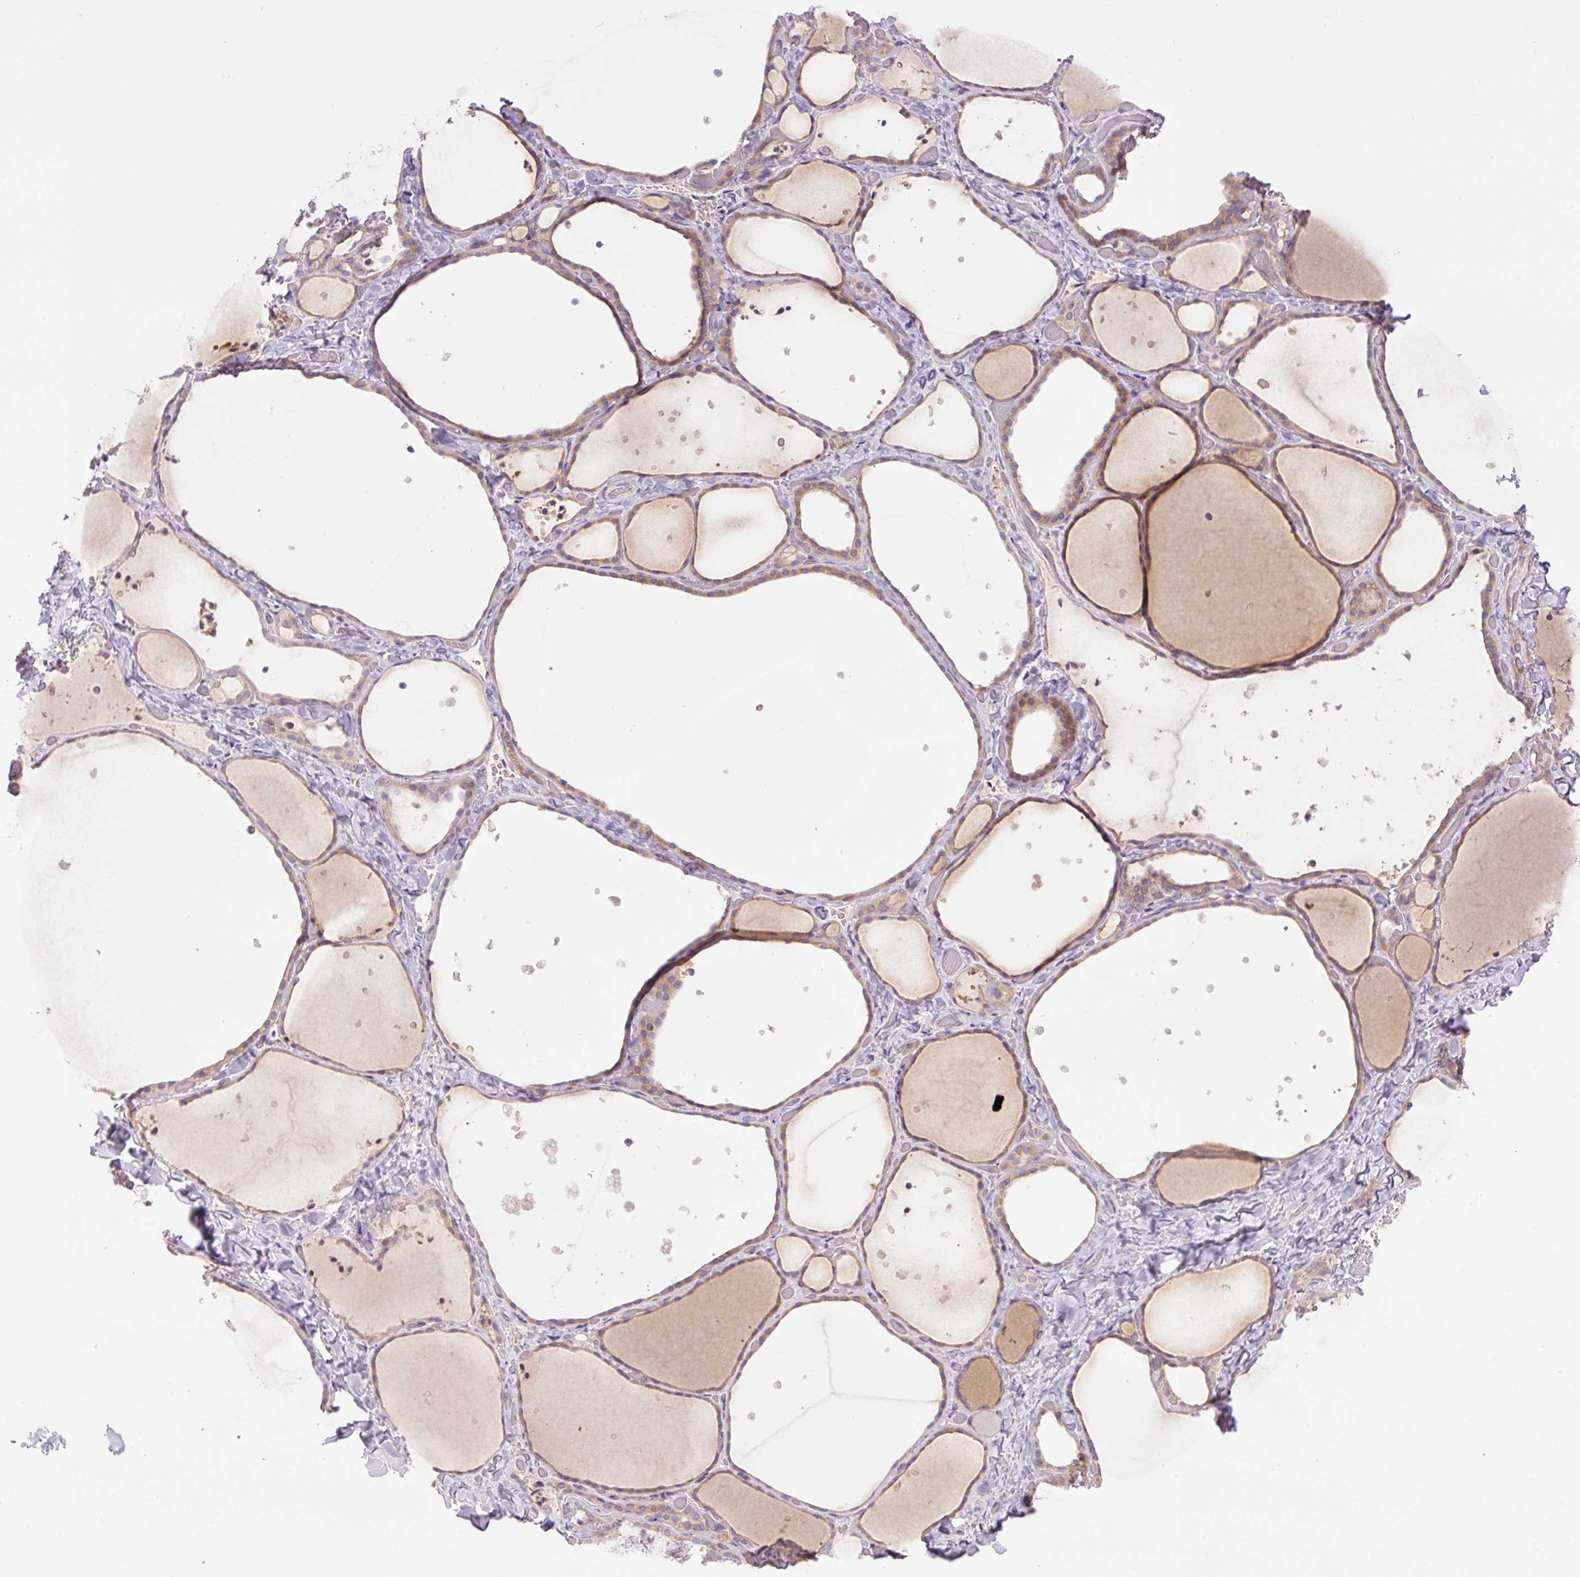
{"staining": {"intensity": "moderate", "quantity": ">75%", "location": "cytoplasmic/membranous"}, "tissue": "thyroid gland", "cell_type": "Glandular cells", "image_type": "normal", "snomed": [{"axis": "morphology", "description": "Normal tissue, NOS"}, {"axis": "topography", "description": "Thyroid gland"}], "caption": "The image shows staining of unremarkable thyroid gland, revealing moderate cytoplasmic/membranous protein staining (brown color) within glandular cells.", "gene": "MINK1", "patient": {"sex": "female", "age": 36}}